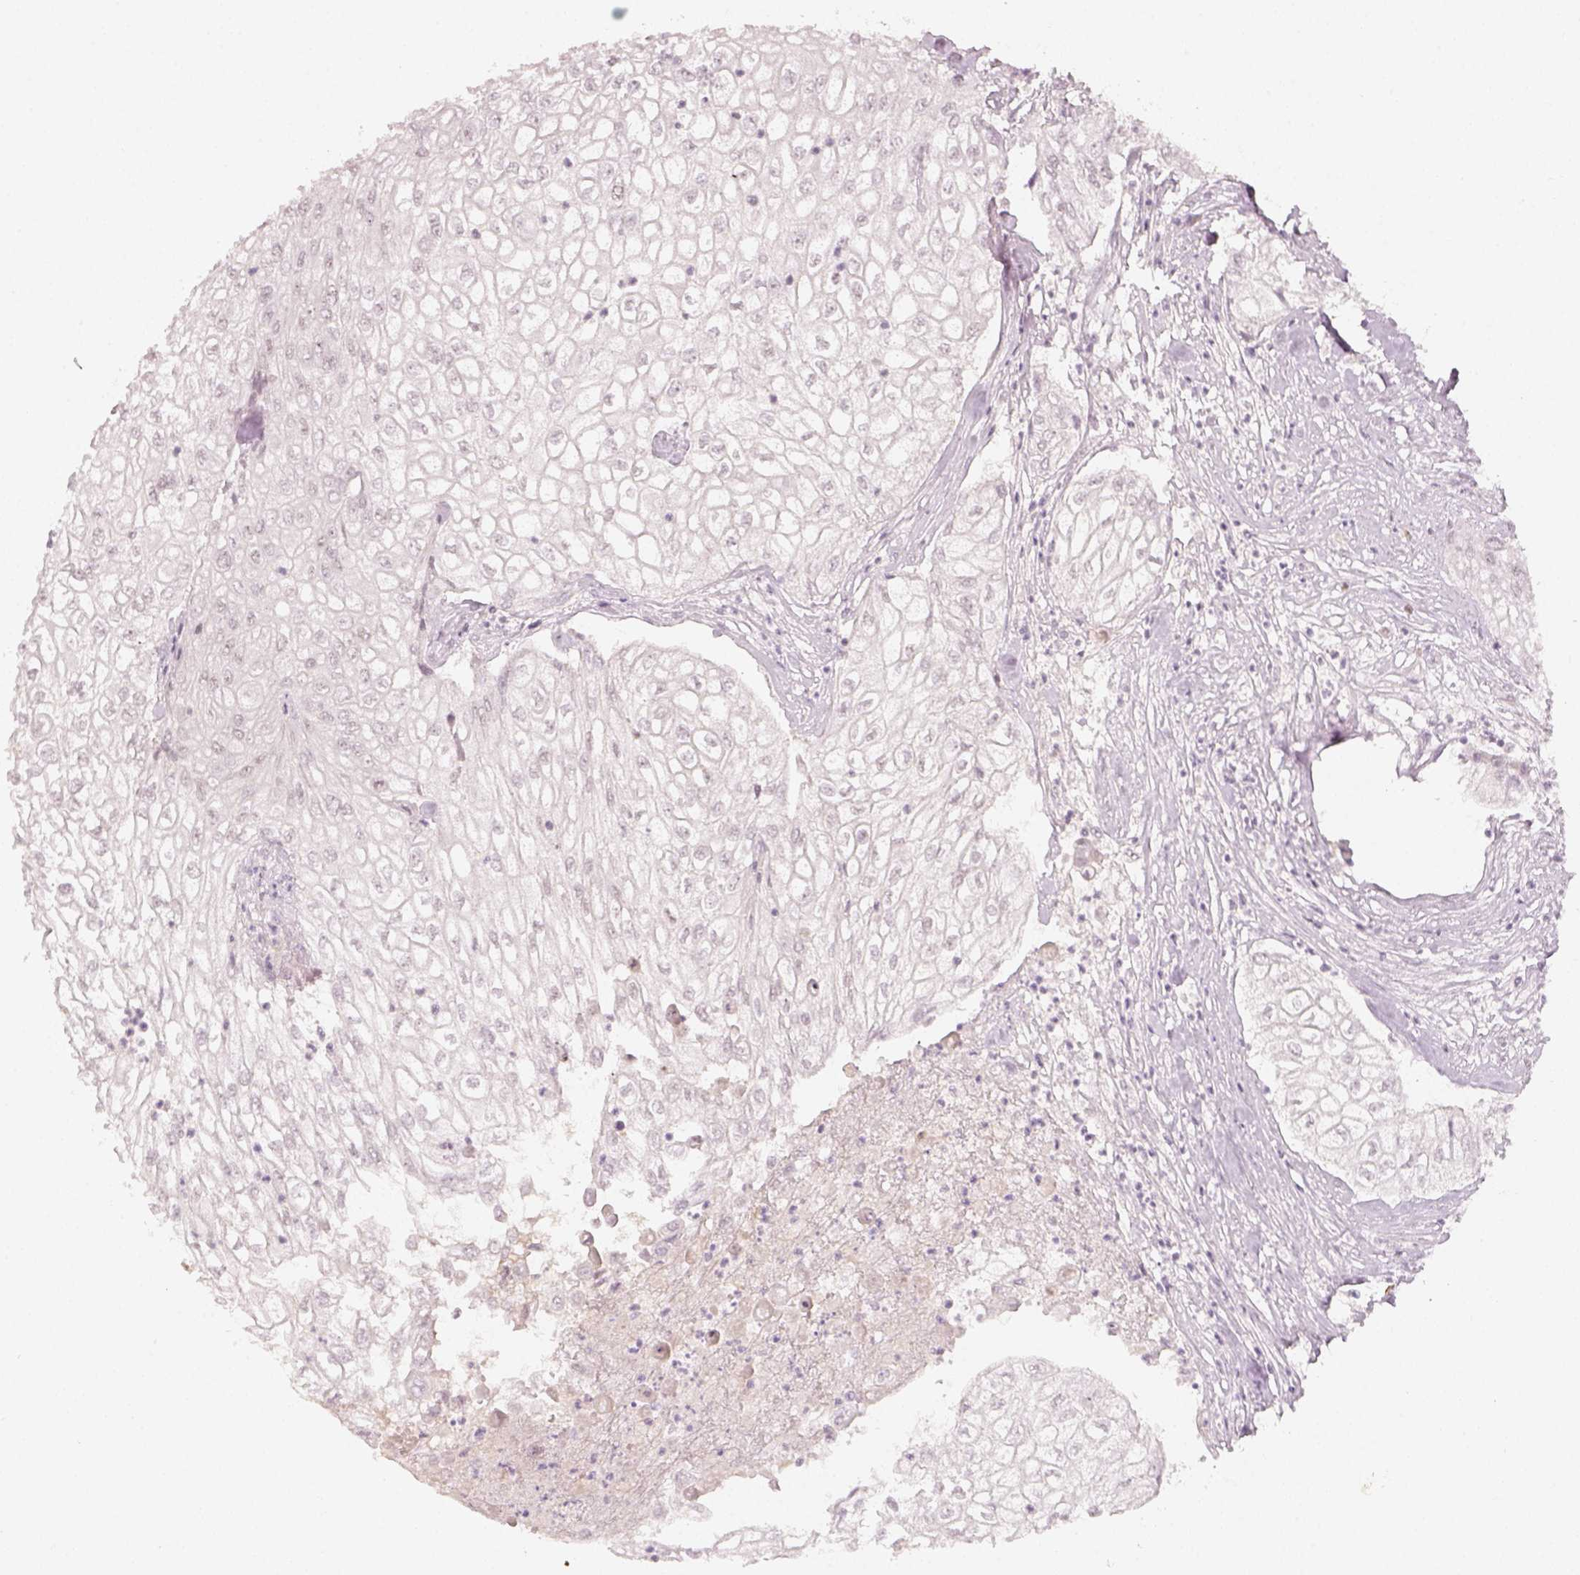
{"staining": {"intensity": "negative", "quantity": "none", "location": "none"}, "tissue": "urothelial cancer", "cell_type": "Tumor cells", "image_type": "cancer", "snomed": [{"axis": "morphology", "description": "Urothelial carcinoma, High grade"}, {"axis": "topography", "description": "Urinary bladder"}], "caption": "High magnification brightfield microscopy of urothelial cancer stained with DAB (brown) and counterstained with hematoxylin (blue): tumor cells show no significant staining.", "gene": "EAF2", "patient": {"sex": "male", "age": 62}}